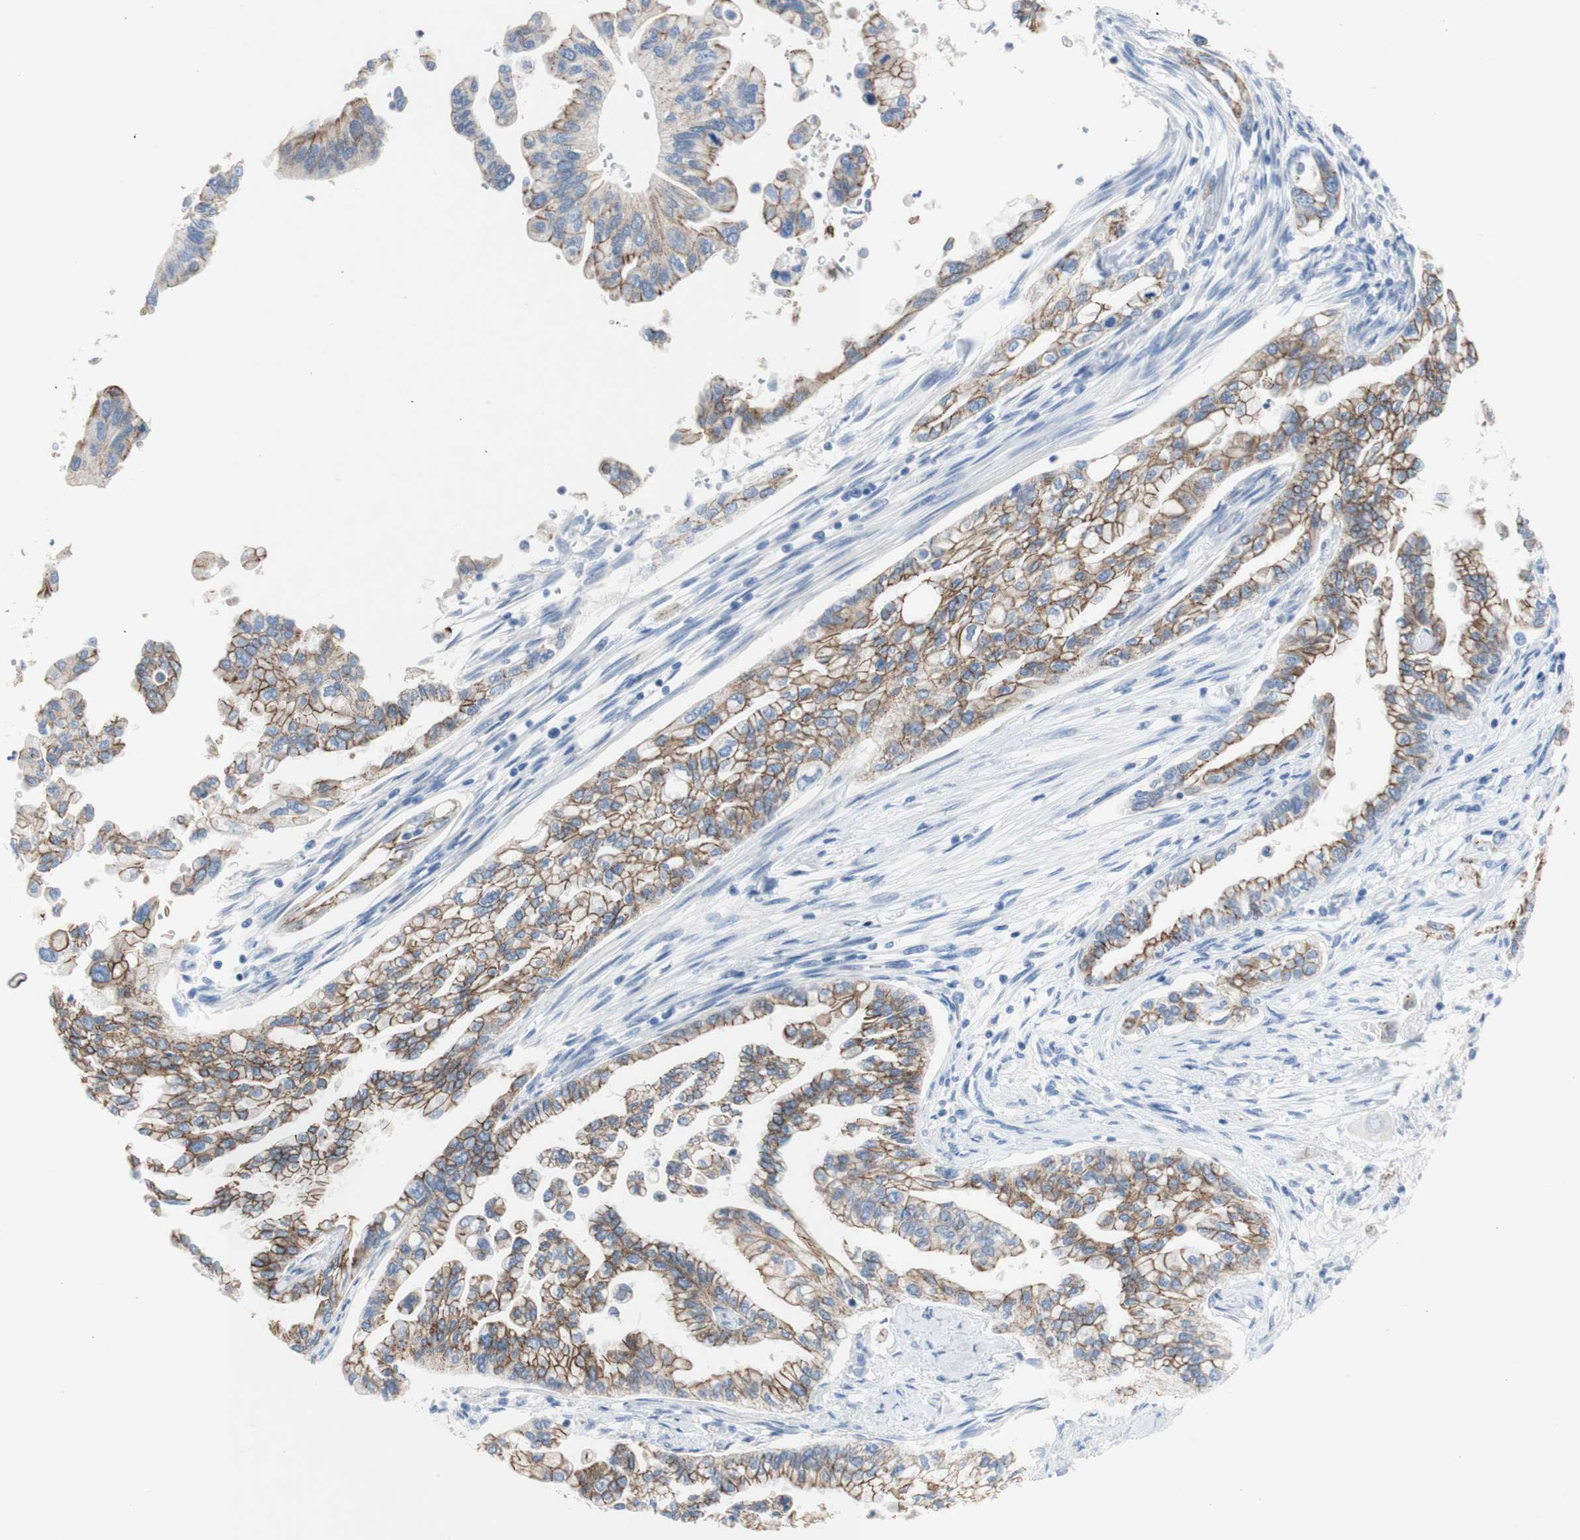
{"staining": {"intensity": "moderate", "quantity": ">75%", "location": "cytoplasmic/membranous"}, "tissue": "pancreatic cancer", "cell_type": "Tumor cells", "image_type": "cancer", "snomed": [{"axis": "morphology", "description": "Normal tissue, NOS"}, {"axis": "topography", "description": "Pancreas"}], "caption": "Immunohistochemical staining of human pancreatic cancer shows moderate cytoplasmic/membranous protein positivity in approximately >75% of tumor cells.", "gene": "DSC2", "patient": {"sex": "male", "age": 42}}